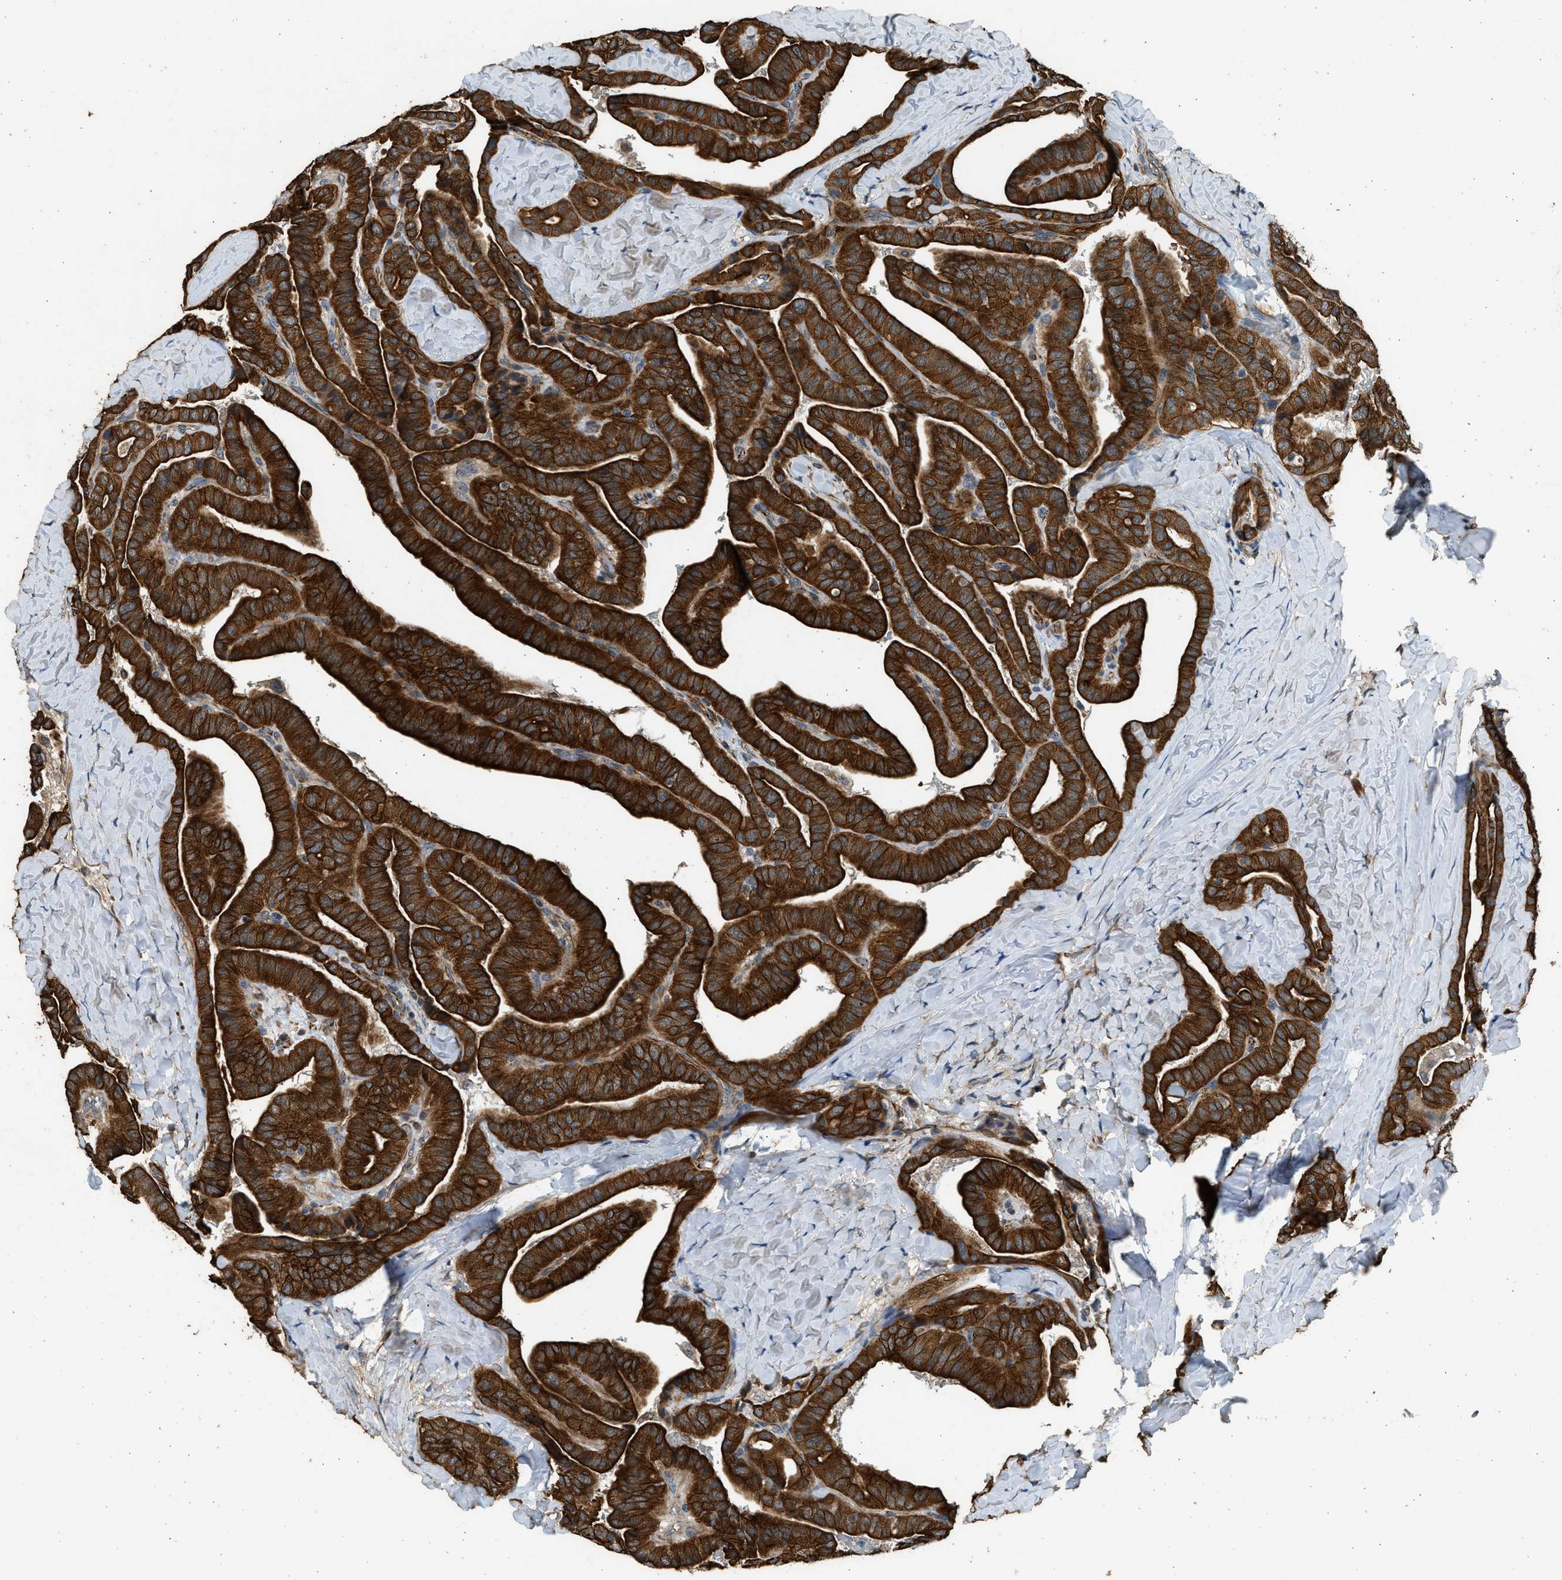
{"staining": {"intensity": "strong", "quantity": ">75%", "location": "cytoplasmic/membranous"}, "tissue": "thyroid cancer", "cell_type": "Tumor cells", "image_type": "cancer", "snomed": [{"axis": "morphology", "description": "Papillary adenocarcinoma, NOS"}, {"axis": "topography", "description": "Thyroid gland"}], "caption": "DAB immunohistochemical staining of papillary adenocarcinoma (thyroid) demonstrates strong cytoplasmic/membranous protein expression in approximately >75% of tumor cells. Immunohistochemistry (ihc) stains the protein in brown and the nuclei are stained blue.", "gene": "PCLO", "patient": {"sex": "male", "age": 77}}